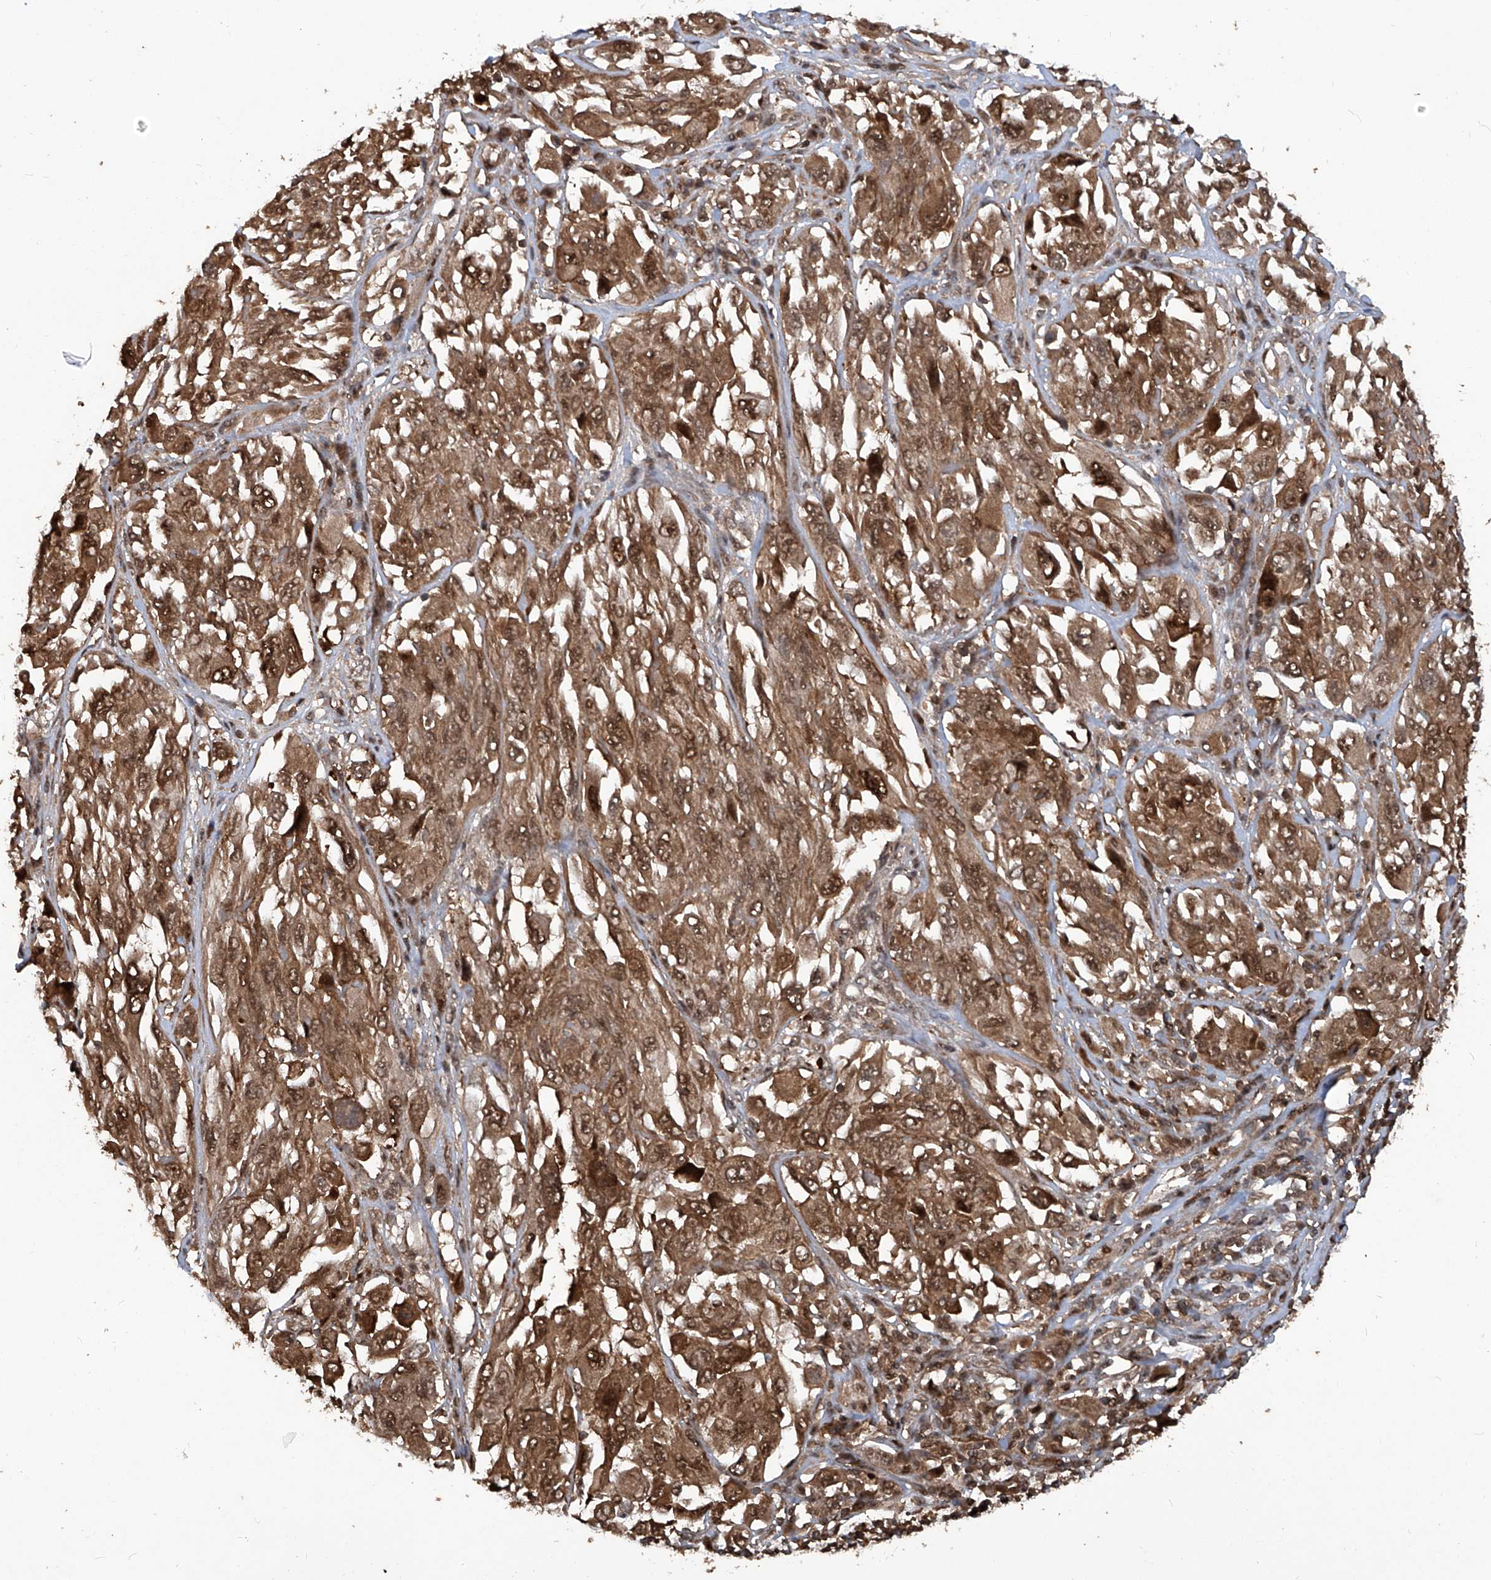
{"staining": {"intensity": "moderate", "quantity": ">75%", "location": "cytoplasmic/membranous,nuclear"}, "tissue": "melanoma", "cell_type": "Tumor cells", "image_type": "cancer", "snomed": [{"axis": "morphology", "description": "Malignant melanoma, NOS"}, {"axis": "topography", "description": "Skin"}], "caption": "About >75% of tumor cells in malignant melanoma display moderate cytoplasmic/membranous and nuclear protein positivity as visualized by brown immunohistochemical staining.", "gene": "PSMB1", "patient": {"sex": "female", "age": 91}}